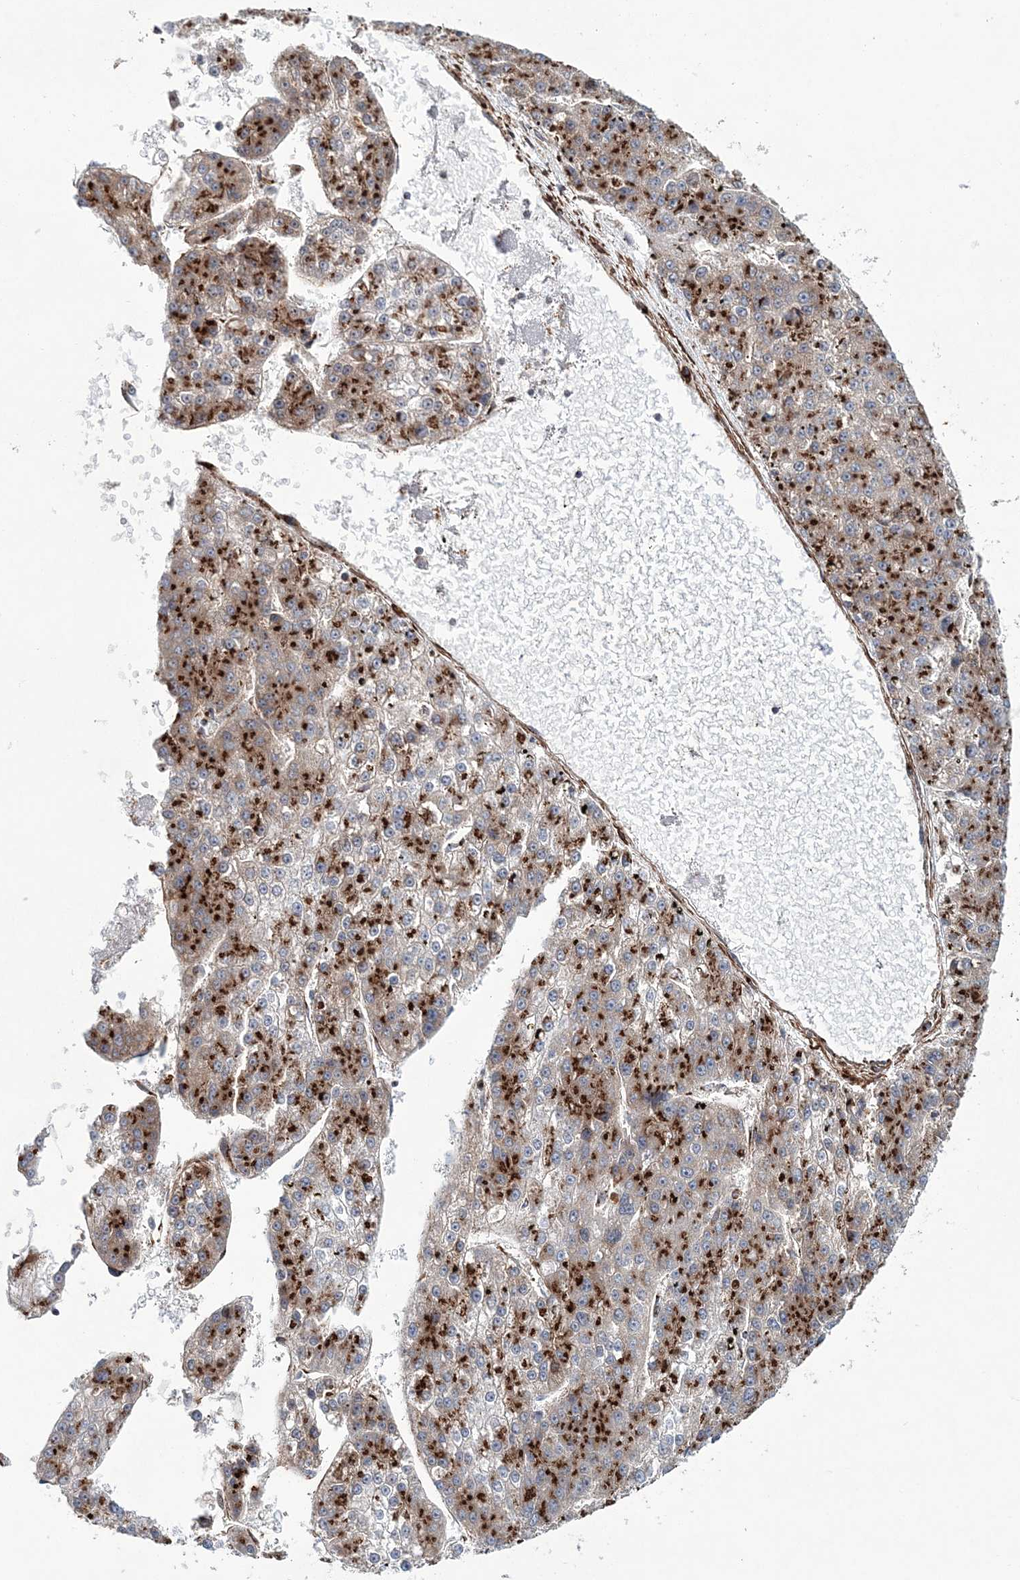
{"staining": {"intensity": "strong", "quantity": ">75%", "location": "cytoplasmic/membranous"}, "tissue": "liver cancer", "cell_type": "Tumor cells", "image_type": "cancer", "snomed": [{"axis": "morphology", "description": "Carcinoma, Hepatocellular, NOS"}, {"axis": "topography", "description": "Liver"}], "caption": "The image demonstrates a brown stain indicating the presence of a protein in the cytoplasmic/membranous of tumor cells in liver cancer. The staining is performed using DAB brown chromogen to label protein expression. The nuclei are counter-stained blue using hematoxylin.", "gene": "MAN1A2", "patient": {"sex": "female", "age": 73}}